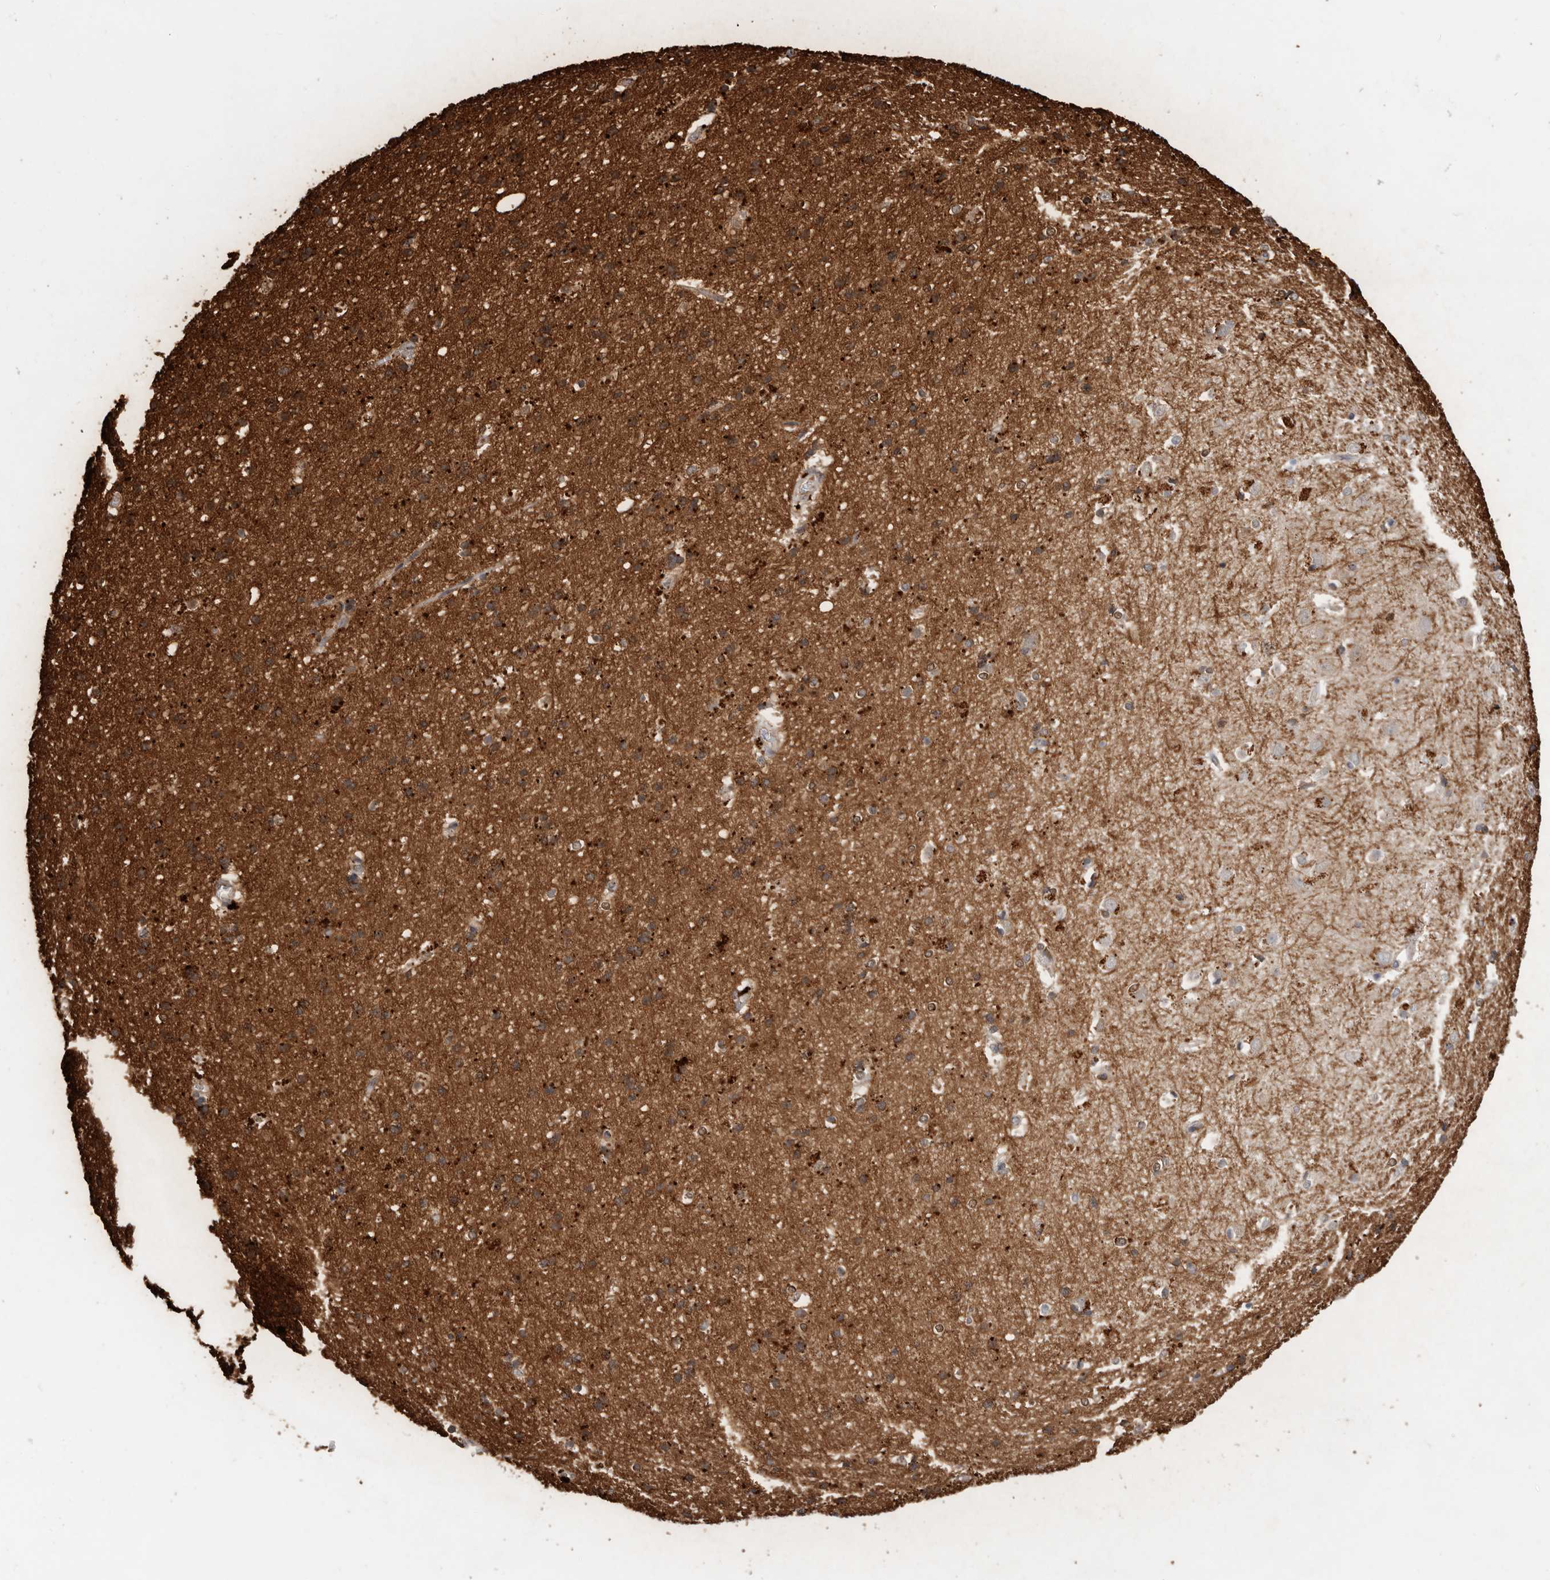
{"staining": {"intensity": "weak", "quantity": ">75%", "location": "cytoplasmic/membranous"}, "tissue": "cerebral cortex", "cell_type": "Endothelial cells", "image_type": "normal", "snomed": [{"axis": "morphology", "description": "Normal tissue, NOS"}, {"axis": "topography", "description": "Cerebral cortex"}], "caption": "Cerebral cortex was stained to show a protein in brown. There is low levels of weak cytoplasmic/membranous staining in approximately >75% of endothelial cells. The staining was performed using DAB to visualize the protein expression in brown, while the nuclei were stained in blue with hematoxylin (Magnification: 20x).", "gene": "MTF1", "patient": {"sex": "male", "age": 54}}